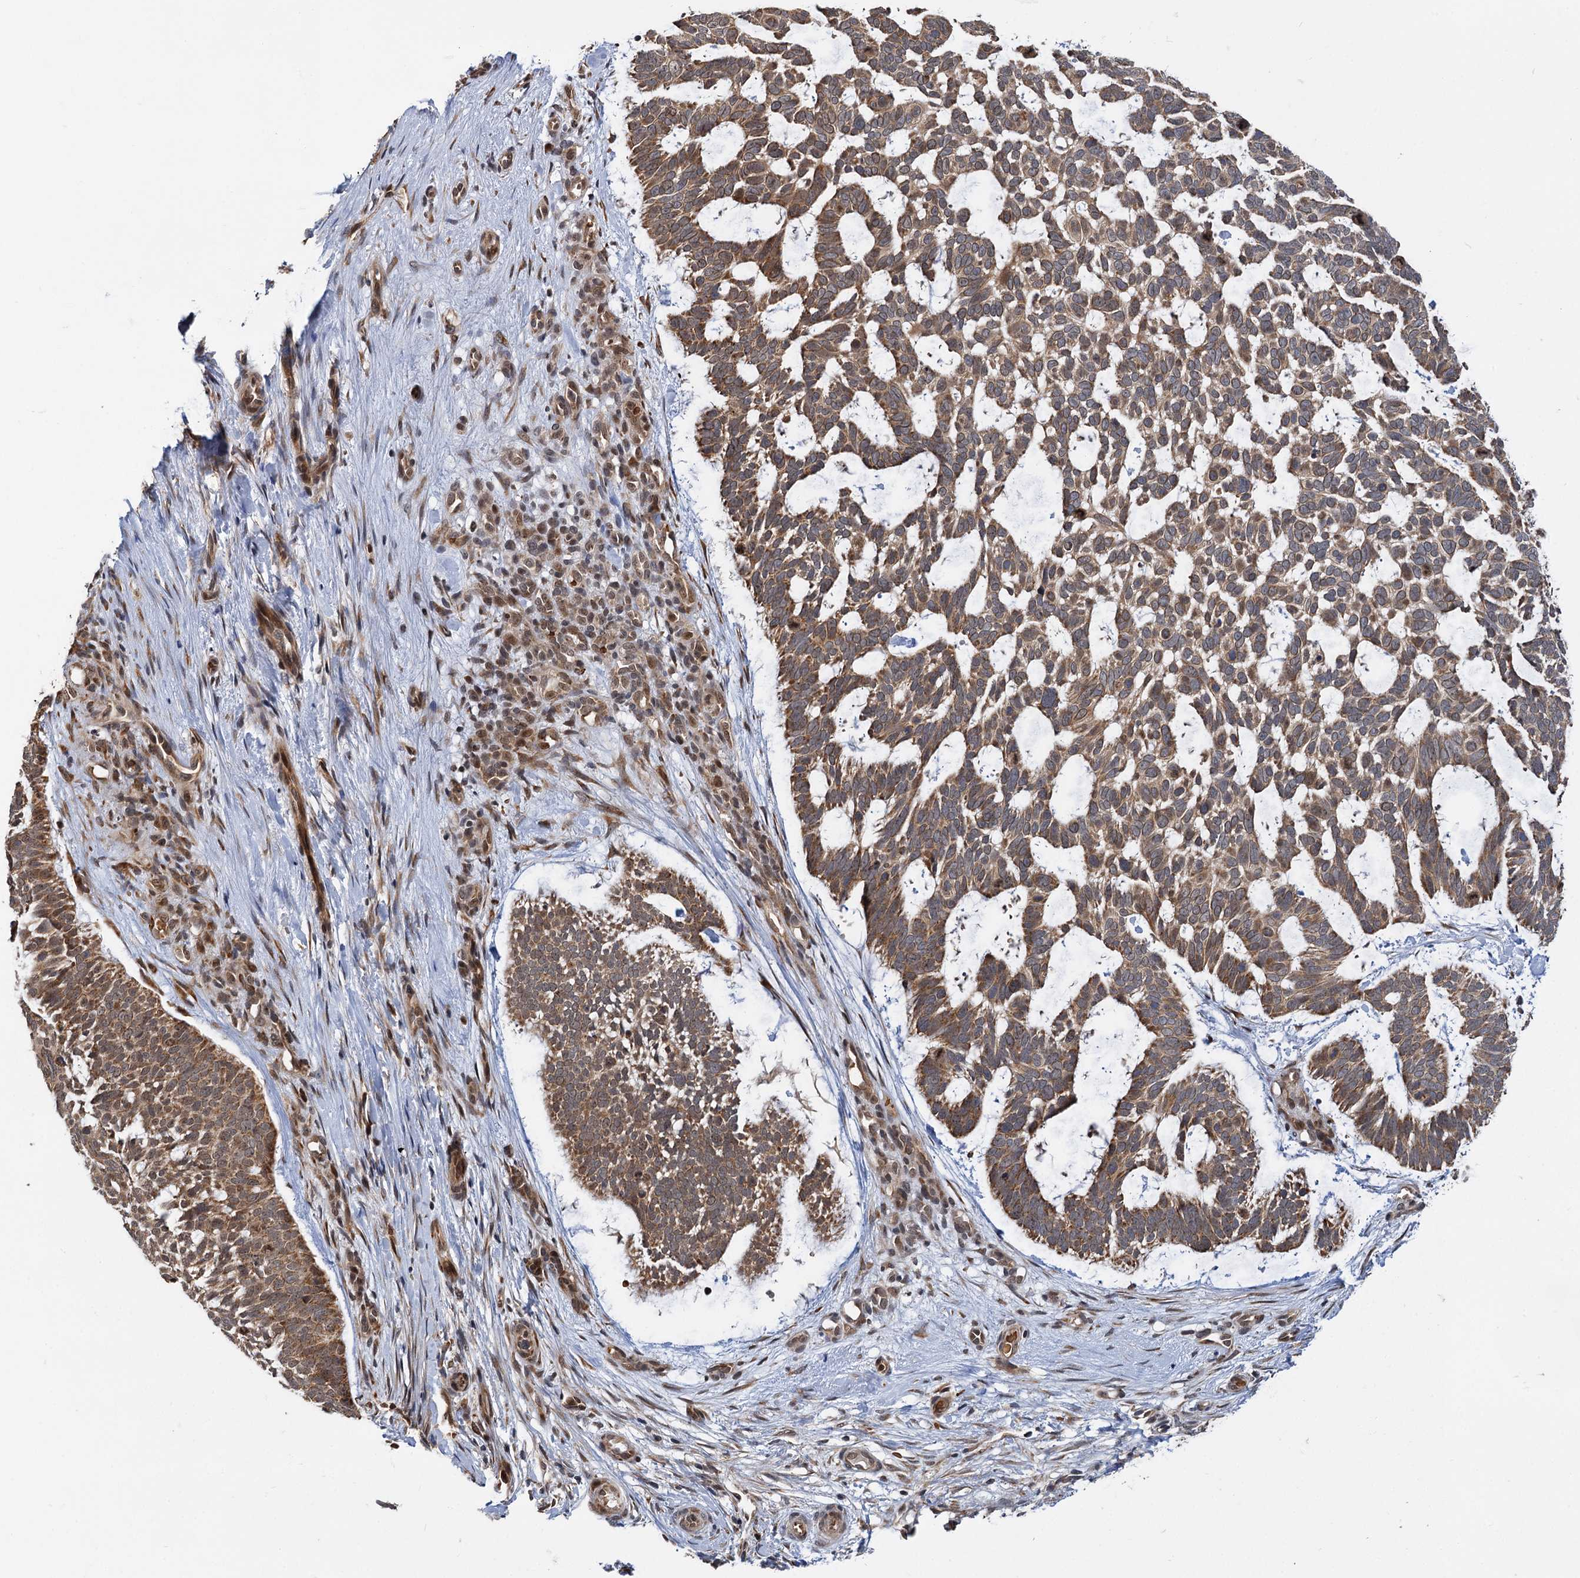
{"staining": {"intensity": "moderate", "quantity": ">75%", "location": "cytoplasmic/membranous"}, "tissue": "skin cancer", "cell_type": "Tumor cells", "image_type": "cancer", "snomed": [{"axis": "morphology", "description": "Basal cell carcinoma"}, {"axis": "topography", "description": "Skin"}], "caption": "Skin basal cell carcinoma tissue shows moderate cytoplasmic/membranous staining in approximately >75% of tumor cells, visualized by immunohistochemistry. (Stains: DAB (3,3'-diaminobenzidine) in brown, nuclei in blue, Microscopy: brightfield microscopy at high magnification).", "gene": "APBA2", "patient": {"sex": "male", "age": 88}}